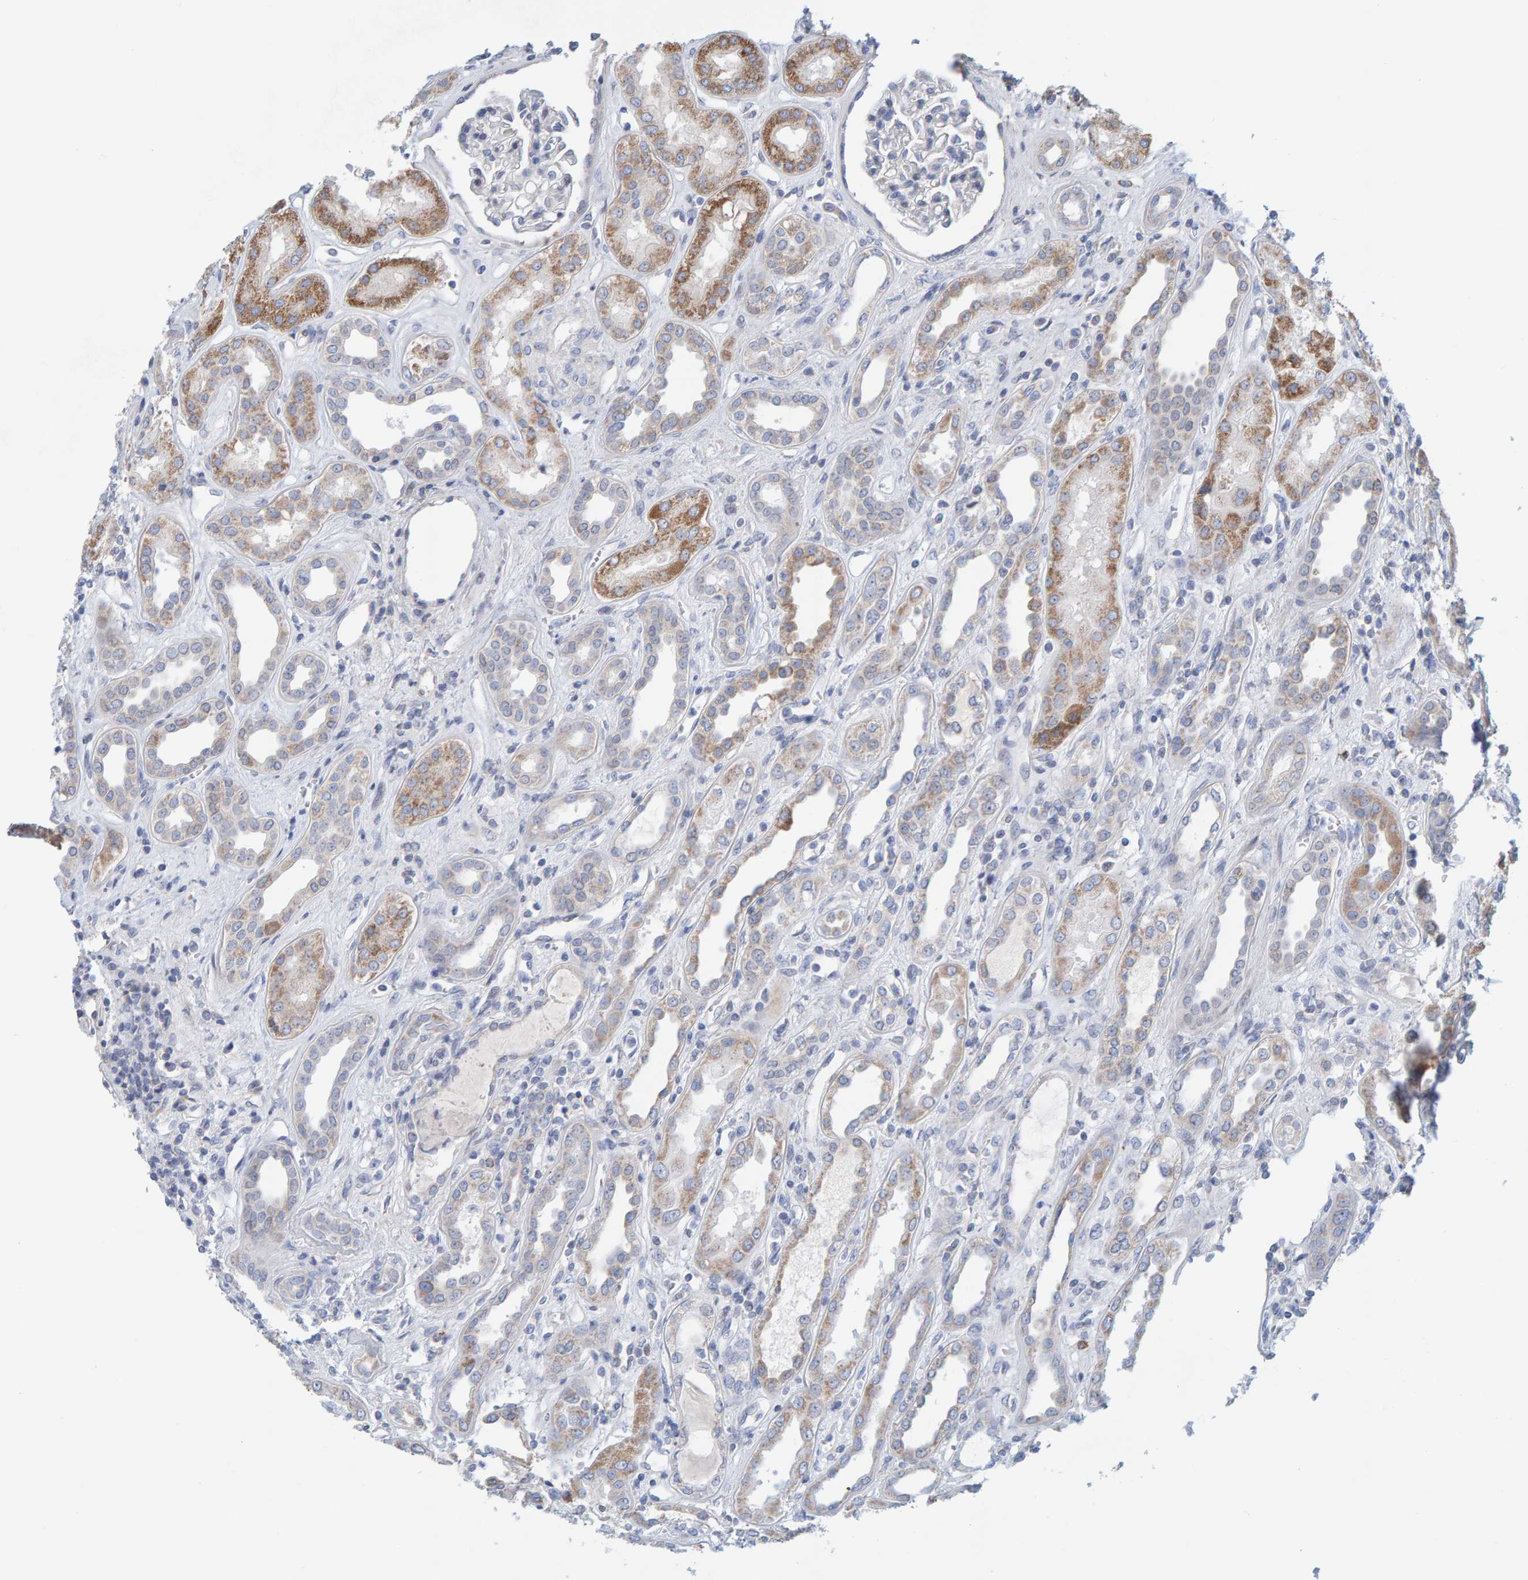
{"staining": {"intensity": "negative", "quantity": "none", "location": "none"}, "tissue": "kidney", "cell_type": "Cells in glomeruli", "image_type": "normal", "snomed": [{"axis": "morphology", "description": "Normal tissue, NOS"}, {"axis": "topography", "description": "Kidney"}], "caption": "DAB immunohistochemical staining of benign human kidney demonstrates no significant expression in cells in glomeruli.", "gene": "ZC3H3", "patient": {"sex": "male", "age": 59}}